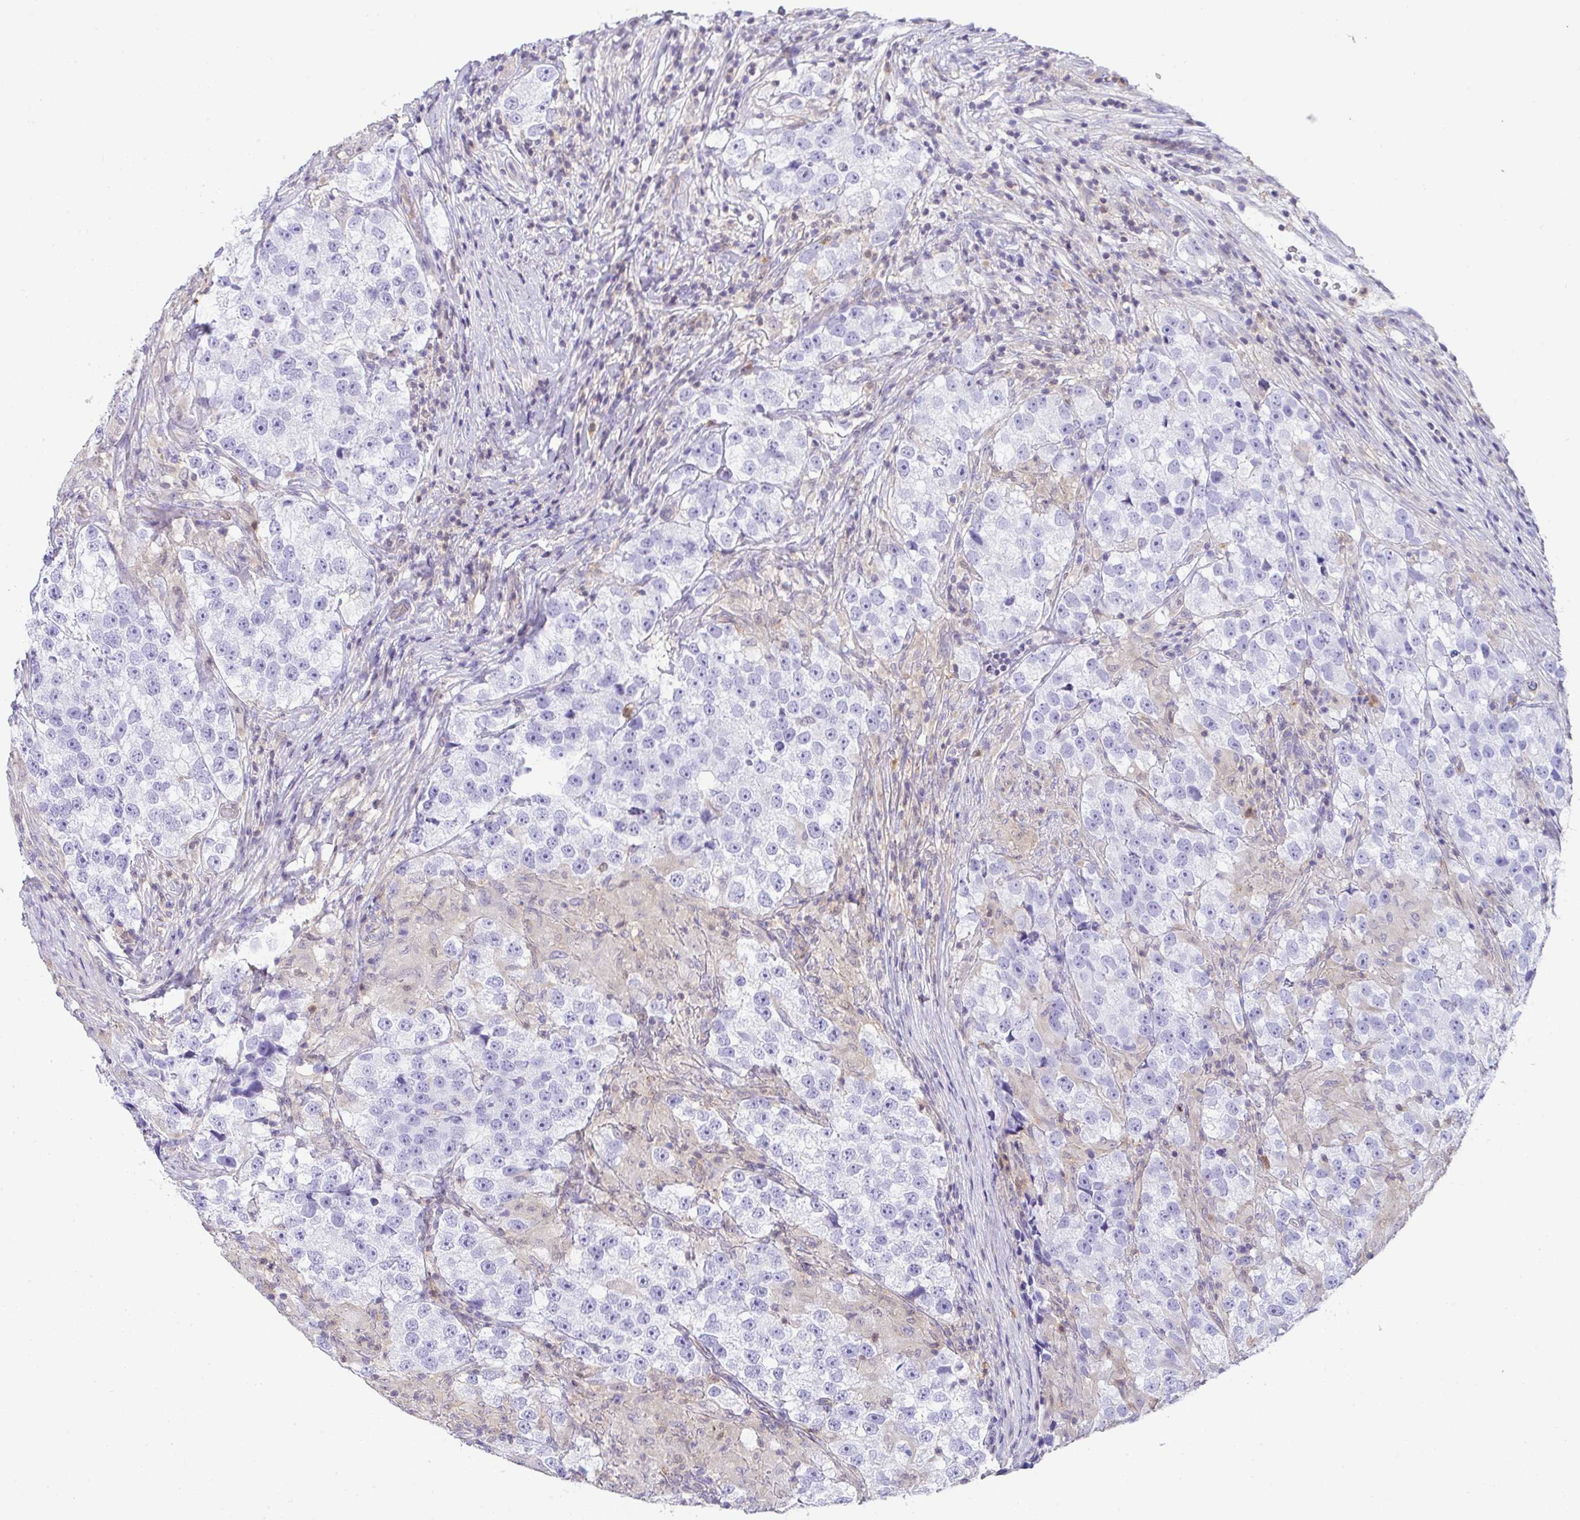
{"staining": {"intensity": "negative", "quantity": "none", "location": "none"}, "tissue": "testis cancer", "cell_type": "Tumor cells", "image_type": "cancer", "snomed": [{"axis": "morphology", "description": "Seminoma, NOS"}, {"axis": "topography", "description": "Testis"}], "caption": "Testis seminoma was stained to show a protein in brown. There is no significant positivity in tumor cells.", "gene": "TNFAIP8", "patient": {"sex": "male", "age": 46}}